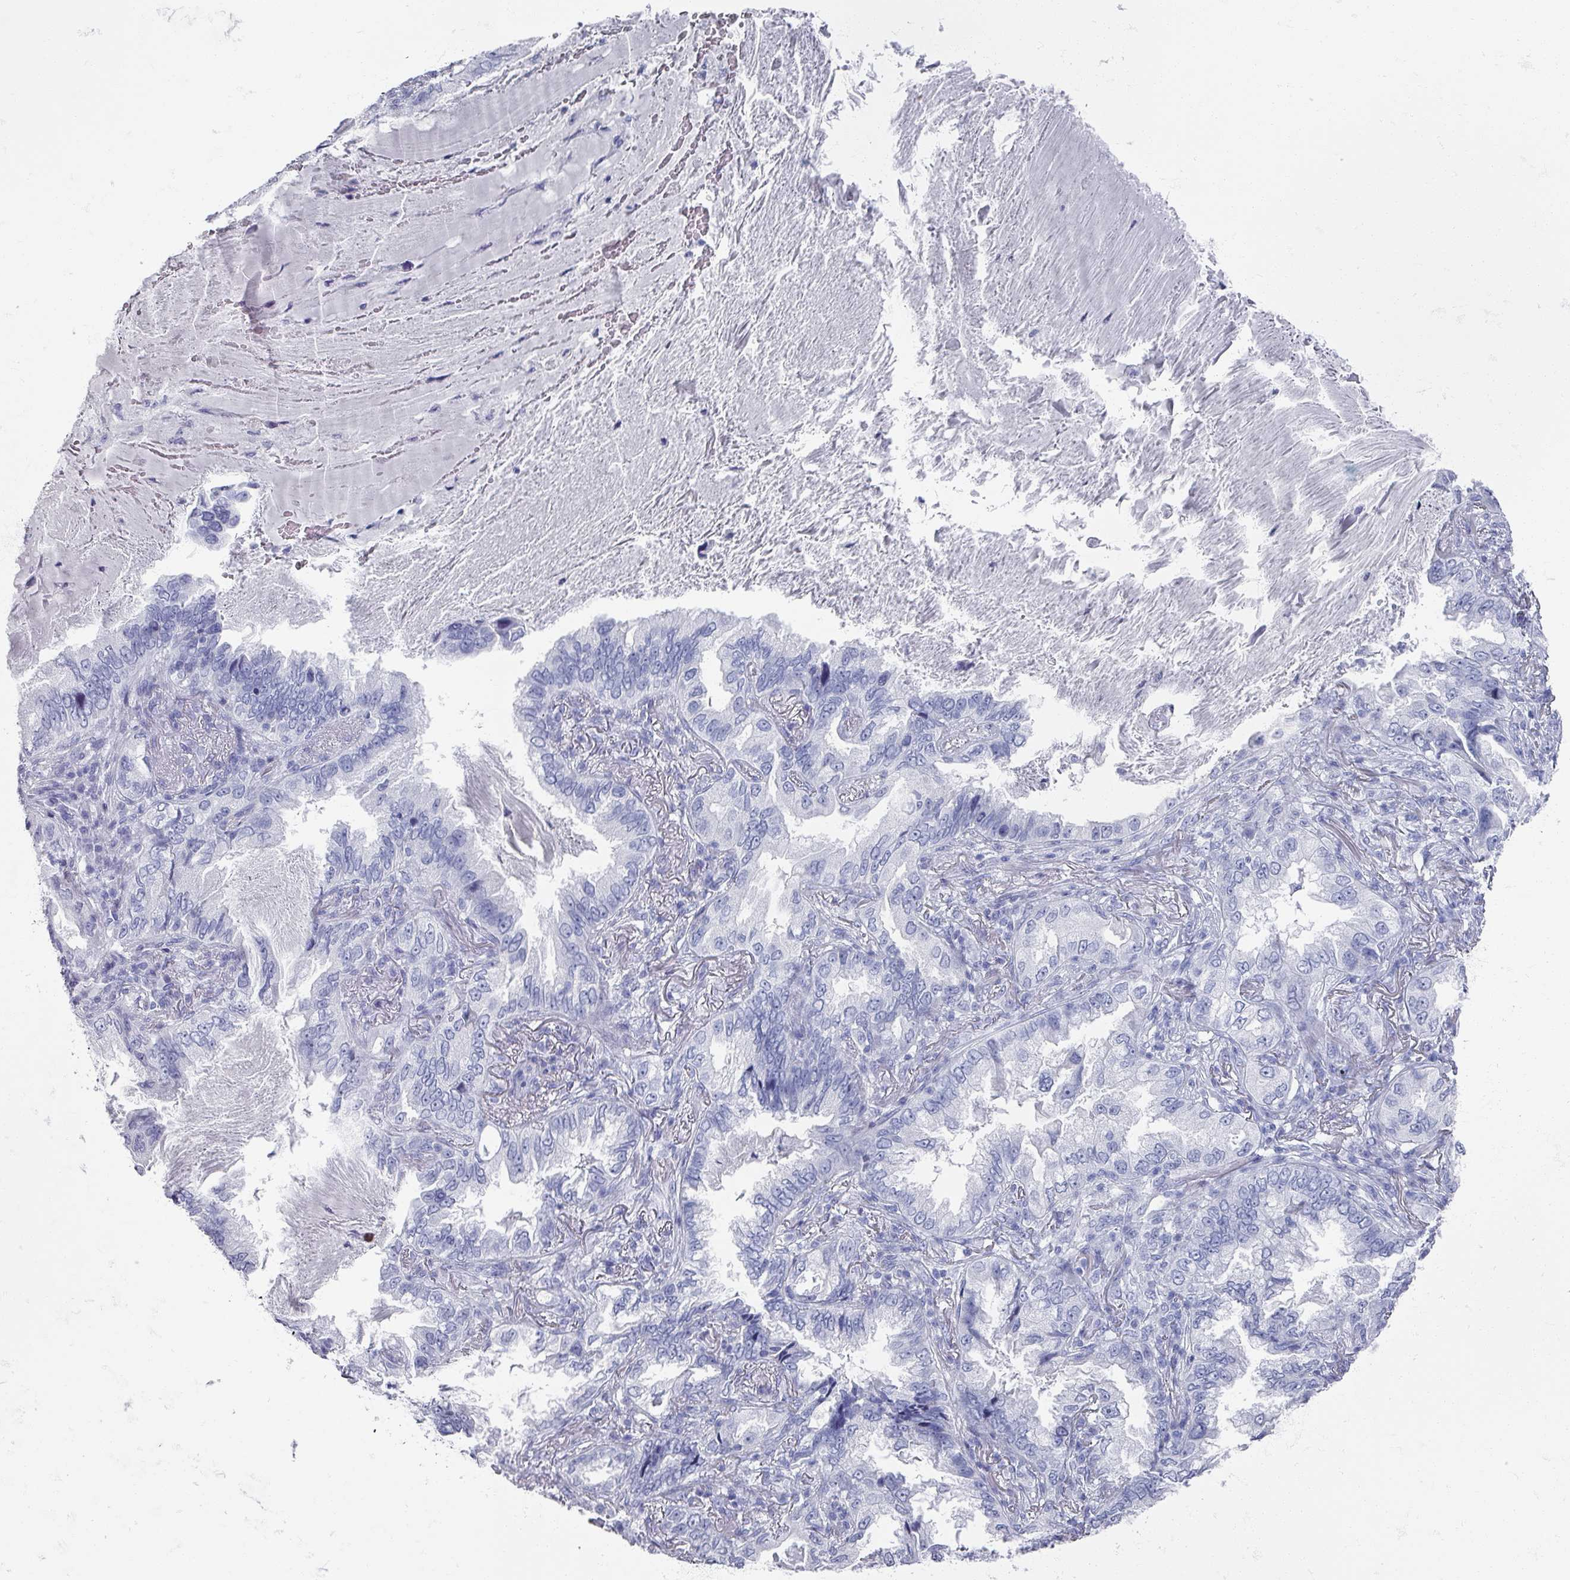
{"staining": {"intensity": "negative", "quantity": "none", "location": "none"}, "tissue": "lung cancer", "cell_type": "Tumor cells", "image_type": "cancer", "snomed": [{"axis": "morphology", "description": "Adenocarcinoma, NOS"}, {"axis": "topography", "description": "Lung"}], "caption": "Immunohistochemistry (IHC) histopathology image of adenocarcinoma (lung) stained for a protein (brown), which exhibits no expression in tumor cells.", "gene": "OMG", "patient": {"sex": "female", "age": 69}}